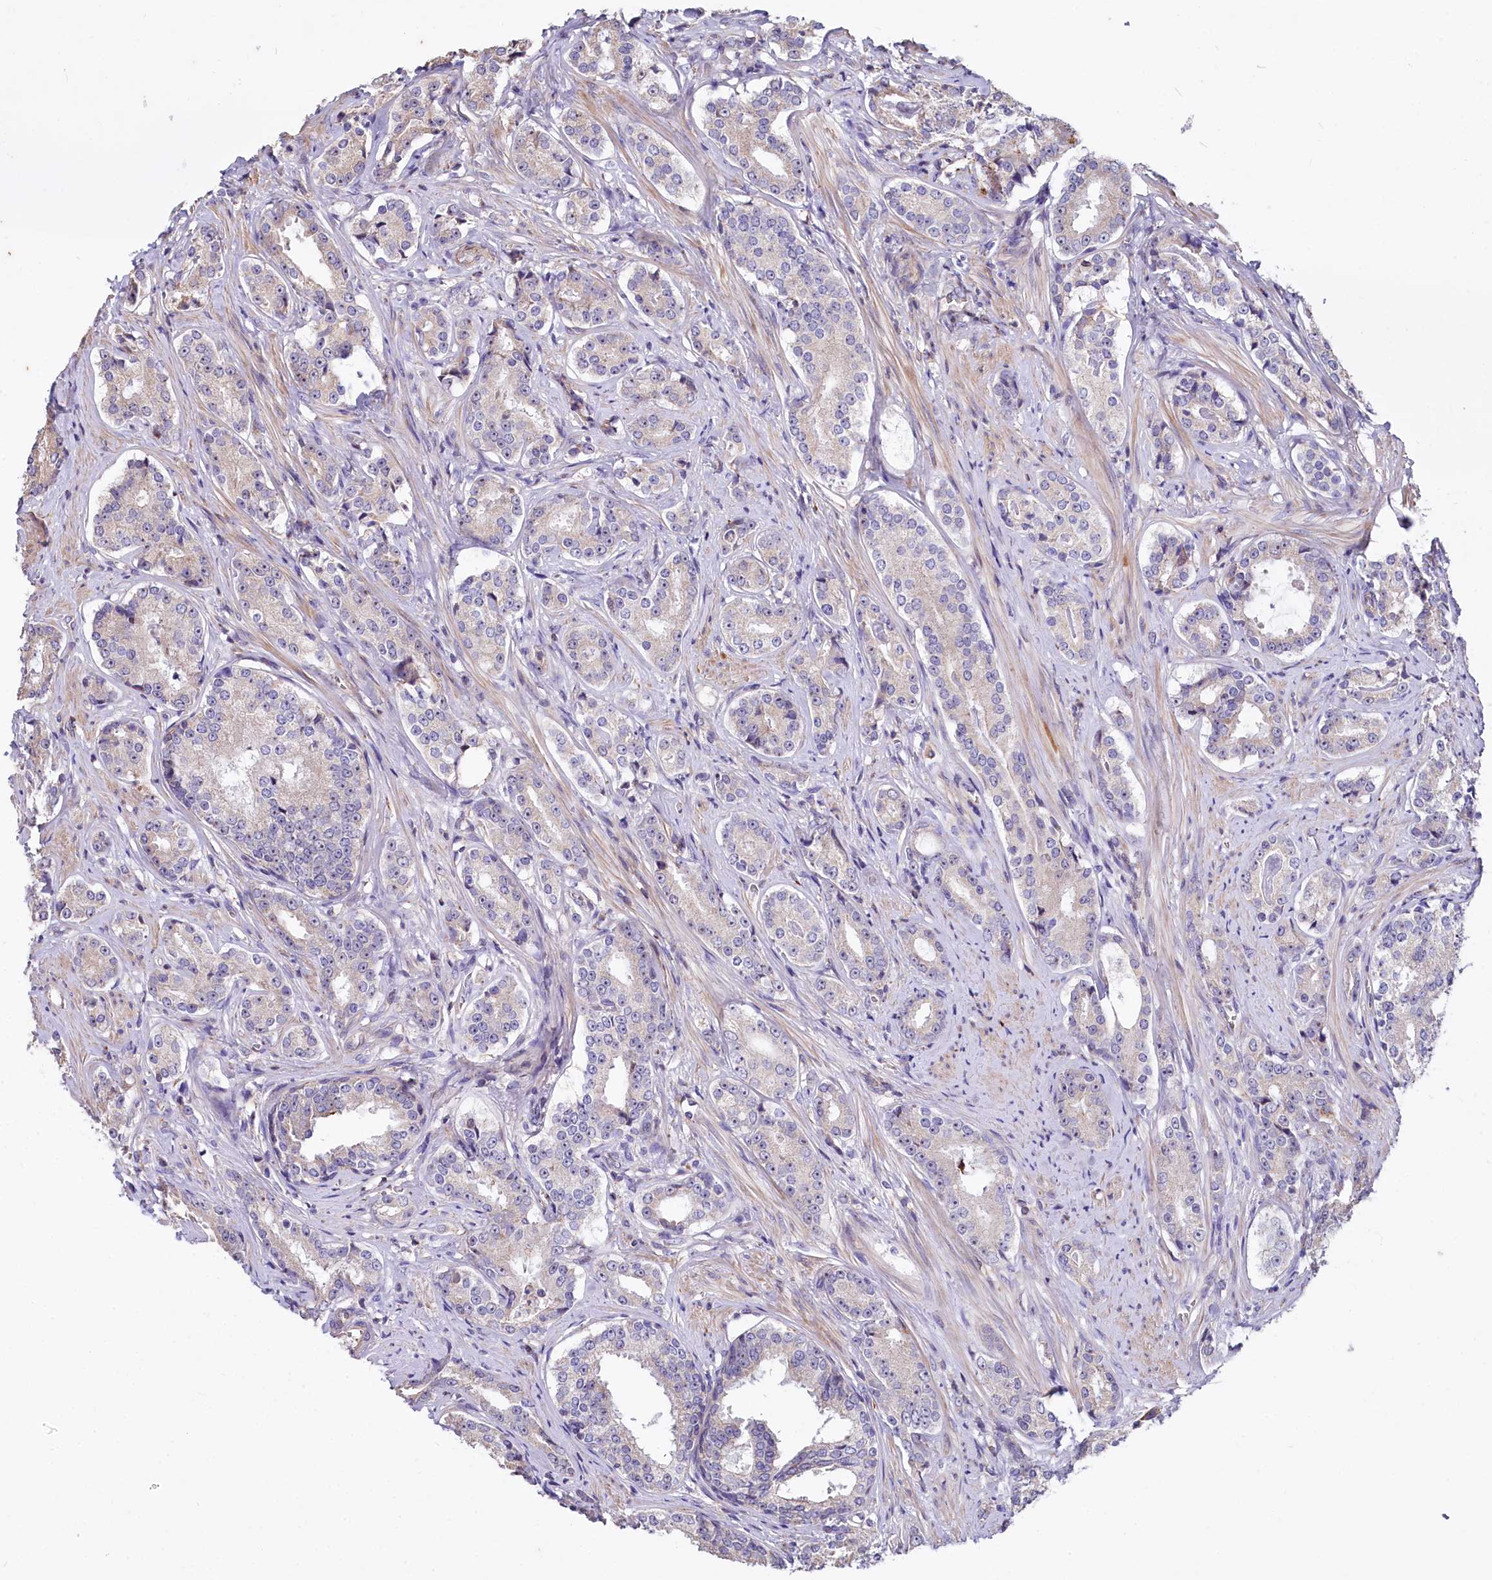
{"staining": {"intensity": "weak", "quantity": "<25%", "location": "cytoplasmic/membranous"}, "tissue": "prostate cancer", "cell_type": "Tumor cells", "image_type": "cancer", "snomed": [{"axis": "morphology", "description": "Adenocarcinoma, High grade"}, {"axis": "topography", "description": "Prostate"}], "caption": "Immunohistochemical staining of human prostate cancer demonstrates no significant positivity in tumor cells.", "gene": "RPUSD3", "patient": {"sex": "male", "age": 58}}